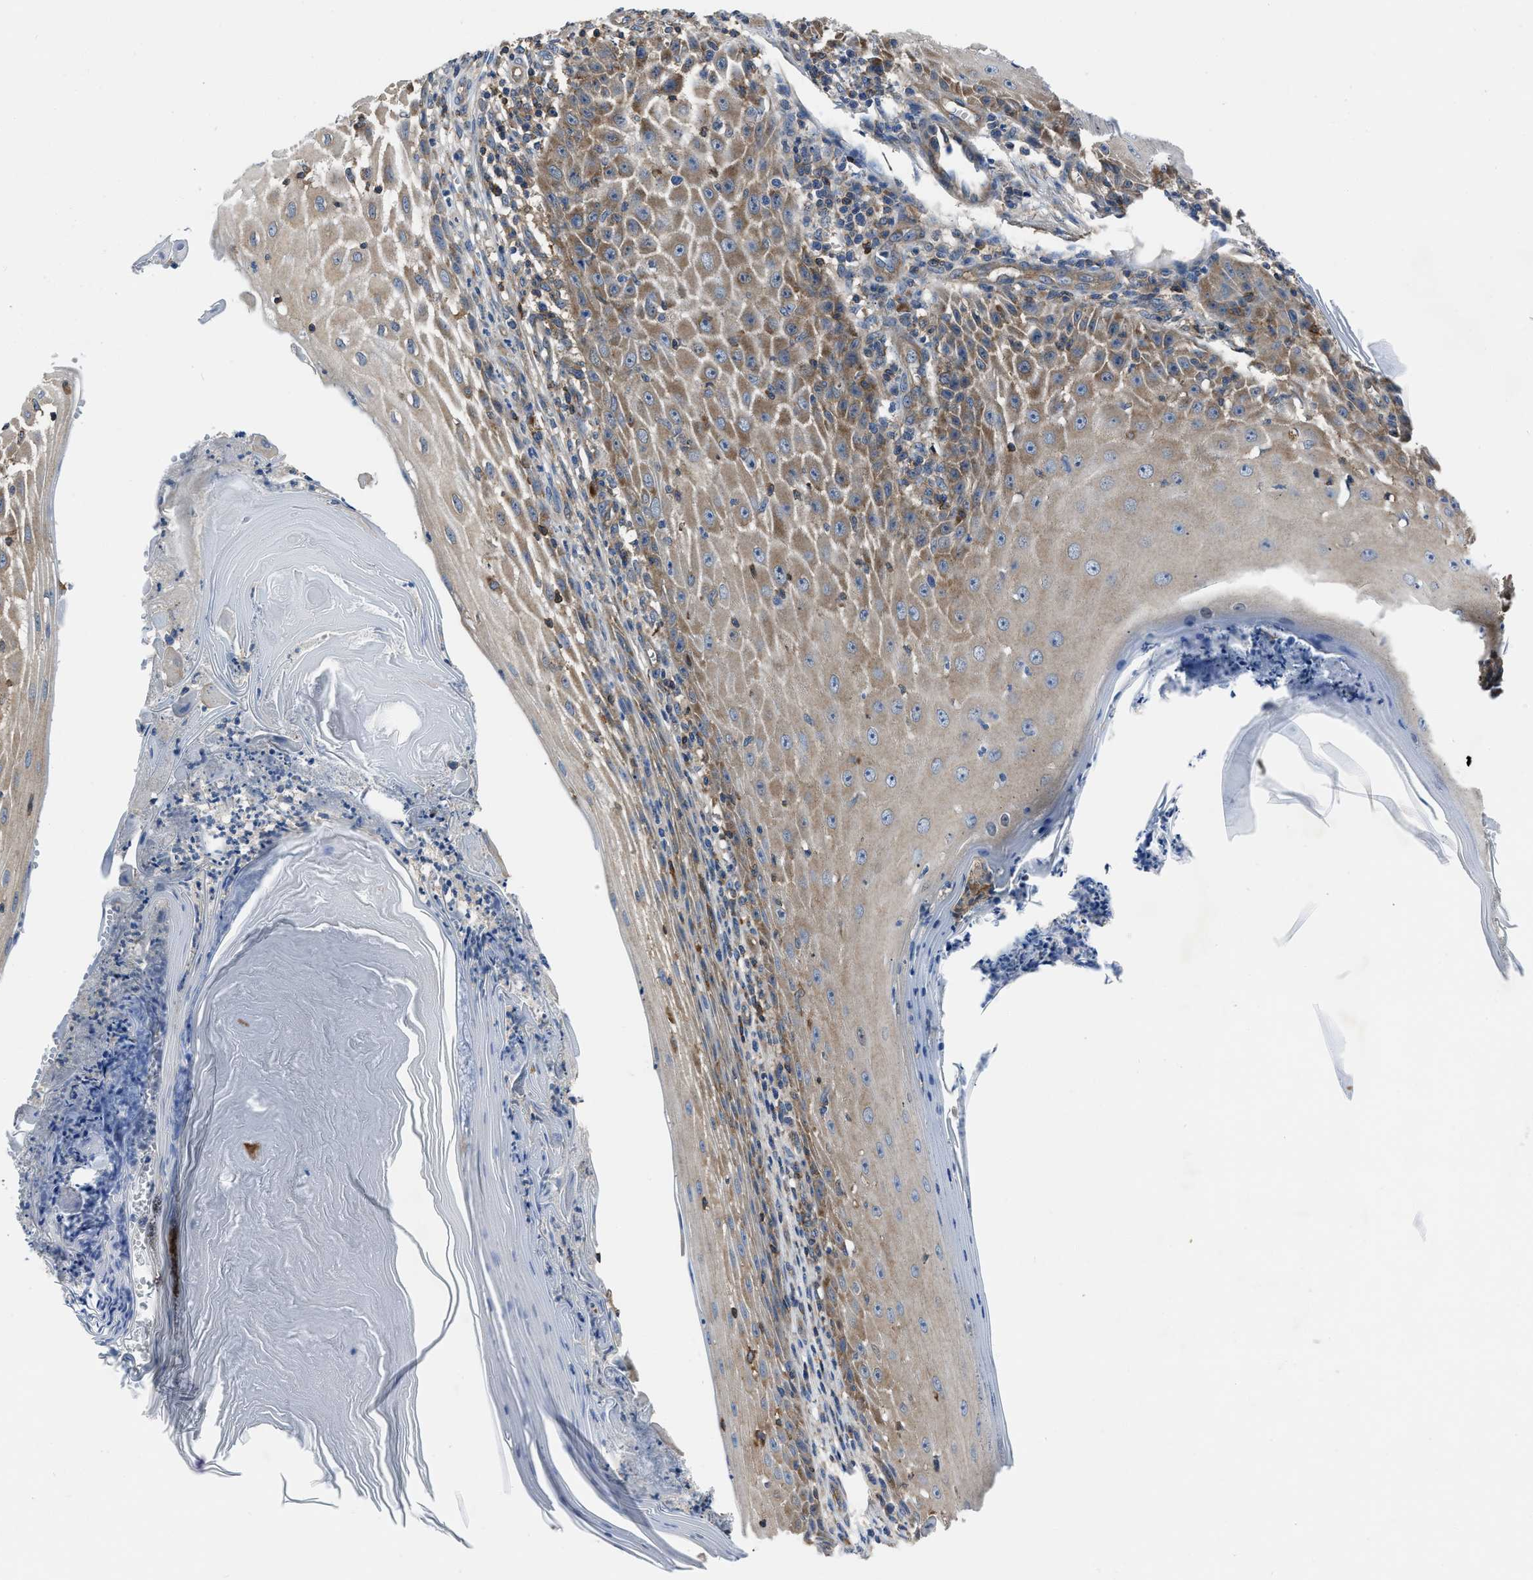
{"staining": {"intensity": "moderate", "quantity": ">75%", "location": "cytoplasmic/membranous"}, "tissue": "skin cancer", "cell_type": "Tumor cells", "image_type": "cancer", "snomed": [{"axis": "morphology", "description": "Squamous cell carcinoma, NOS"}, {"axis": "topography", "description": "Skin"}], "caption": "Skin cancer (squamous cell carcinoma) stained for a protein (brown) displays moderate cytoplasmic/membranous positive positivity in approximately >75% of tumor cells.", "gene": "YARS1", "patient": {"sex": "female", "age": 73}}